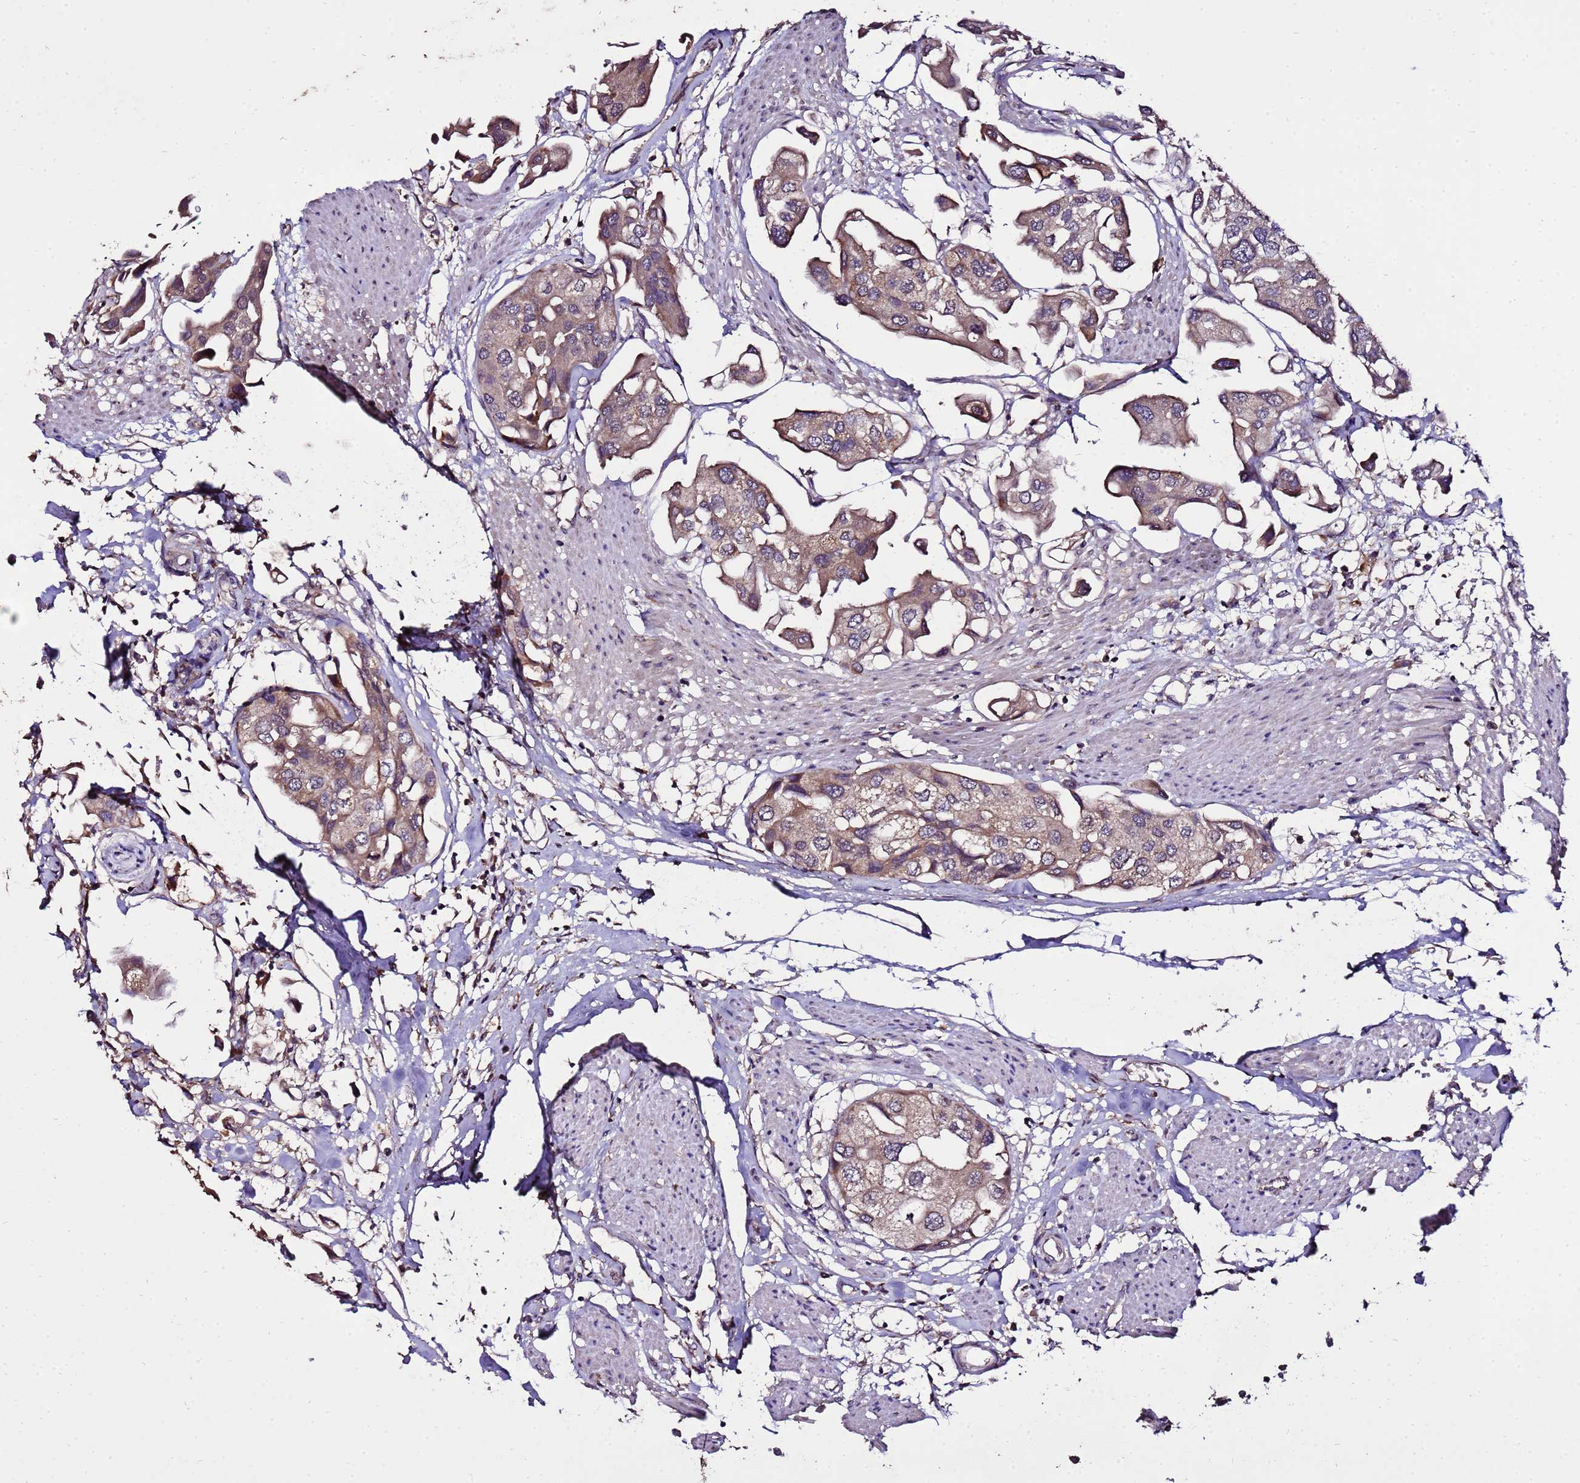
{"staining": {"intensity": "moderate", "quantity": ">75%", "location": "cytoplasmic/membranous"}, "tissue": "urothelial cancer", "cell_type": "Tumor cells", "image_type": "cancer", "snomed": [{"axis": "morphology", "description": "Urothelial carcinoma, High grade"}, {"axis": "topography", "description": "Urinary bladder"}], "caption": "Immunohistochemistry of human urothelial cancer shows medium levels of moderate cytoplasmic/membranous expression in about >75% of tumor cells. The protein is stained brown, and the nuclei are stained in blue (DAB IHC with brightfield microscopy, high magnification).", "gene": "ZNF329", "patient": {"sex": "male", "age": 64}}